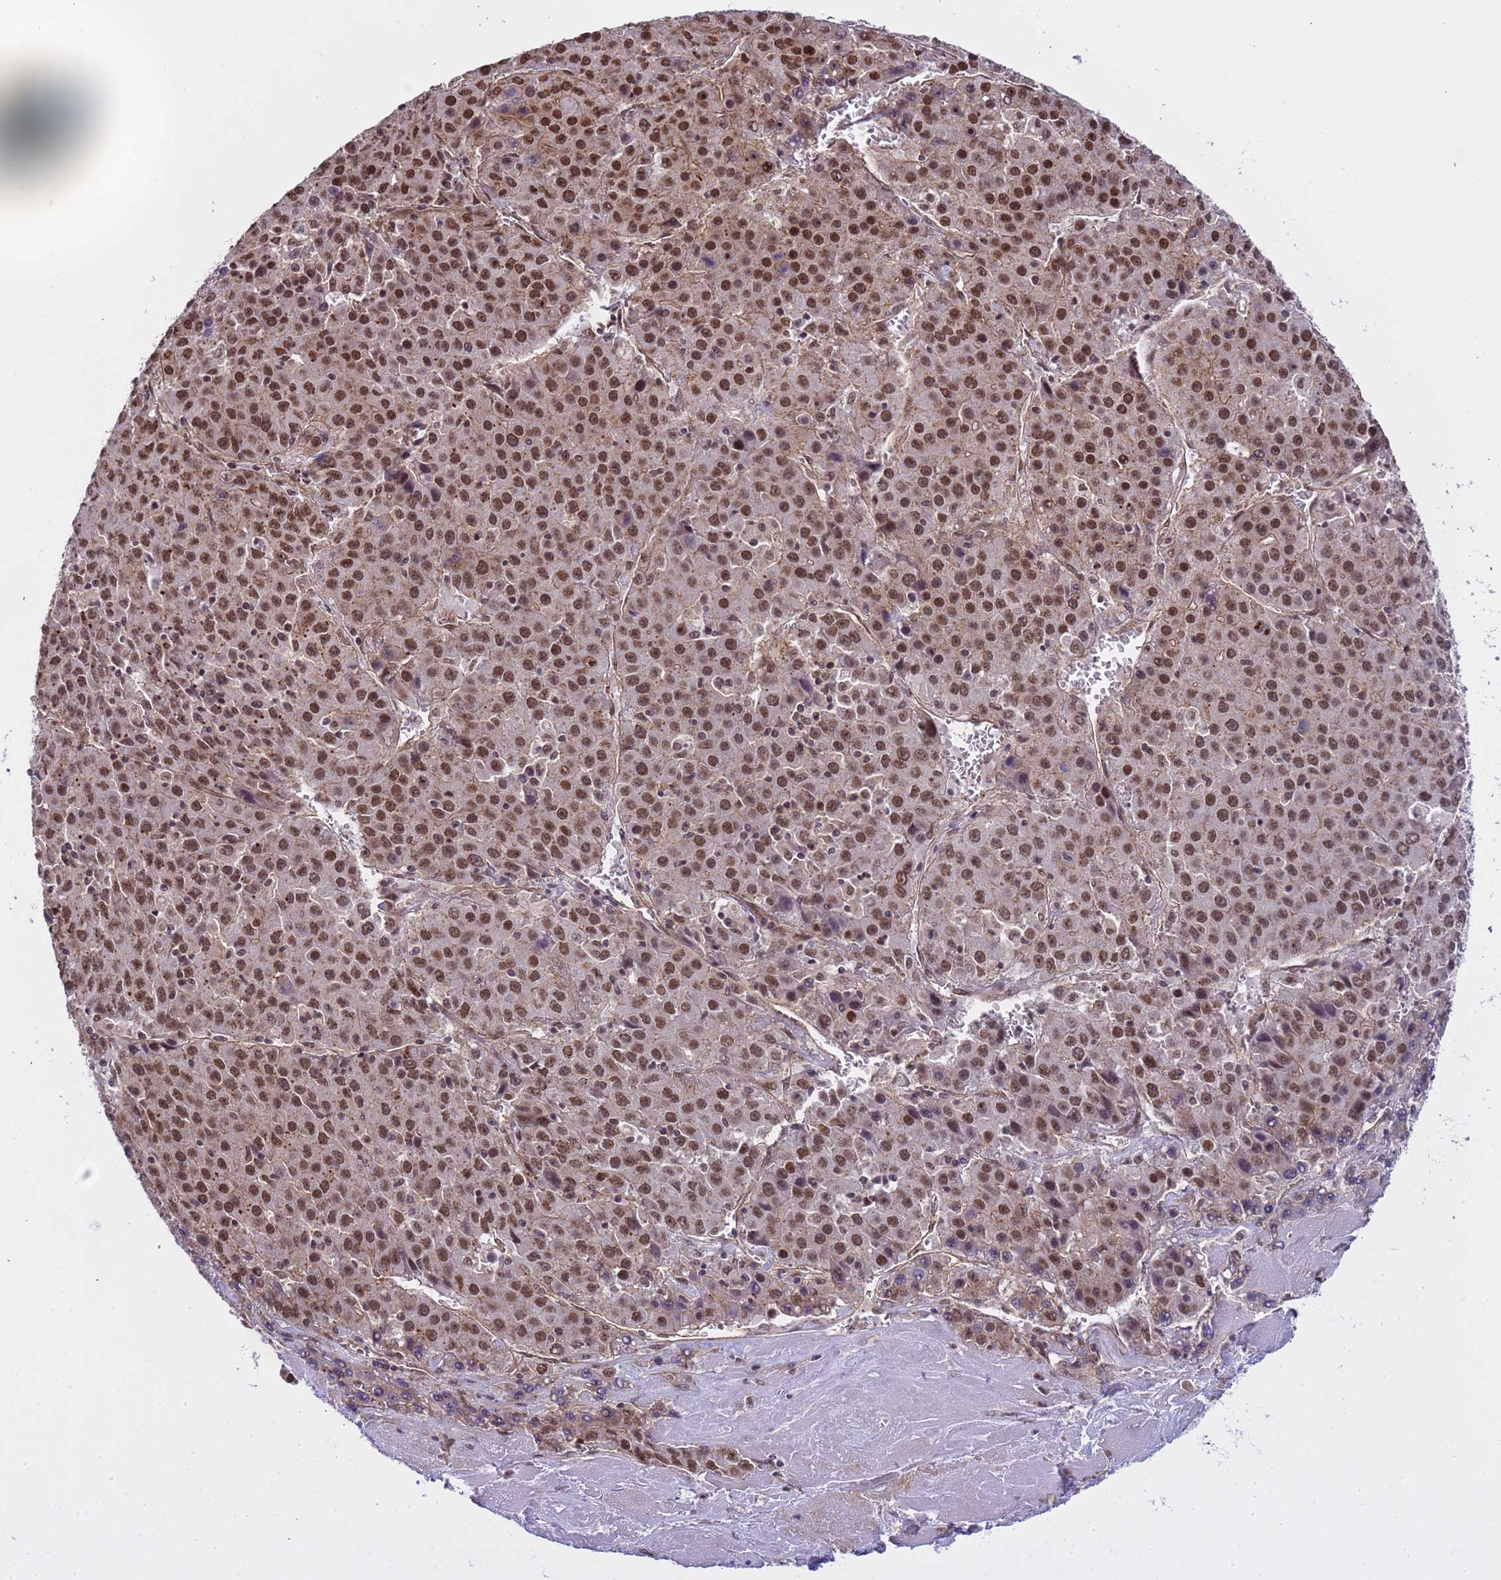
{"staining": {"intensity": "moderate", "quantity": ">75%", "location": "nuclear"}, "tissue": "liver cancer", "cell_type": "Tumor cells", "image_type": "cancer", "snomed": [{"axis": "morphology", "description": "Carcinoma, Hepatocellular, NOS"}, {"axis": "topography", "description": "Liver"}], "caption": "Immunohistochemical staining of human liver cancer (hepatocellular carcinoma) reveals moderate nuclear protein expression in approximately >75% of tumor cells.", "gene": "EMC2", "patient": {"sex": "female", "age": 53}}